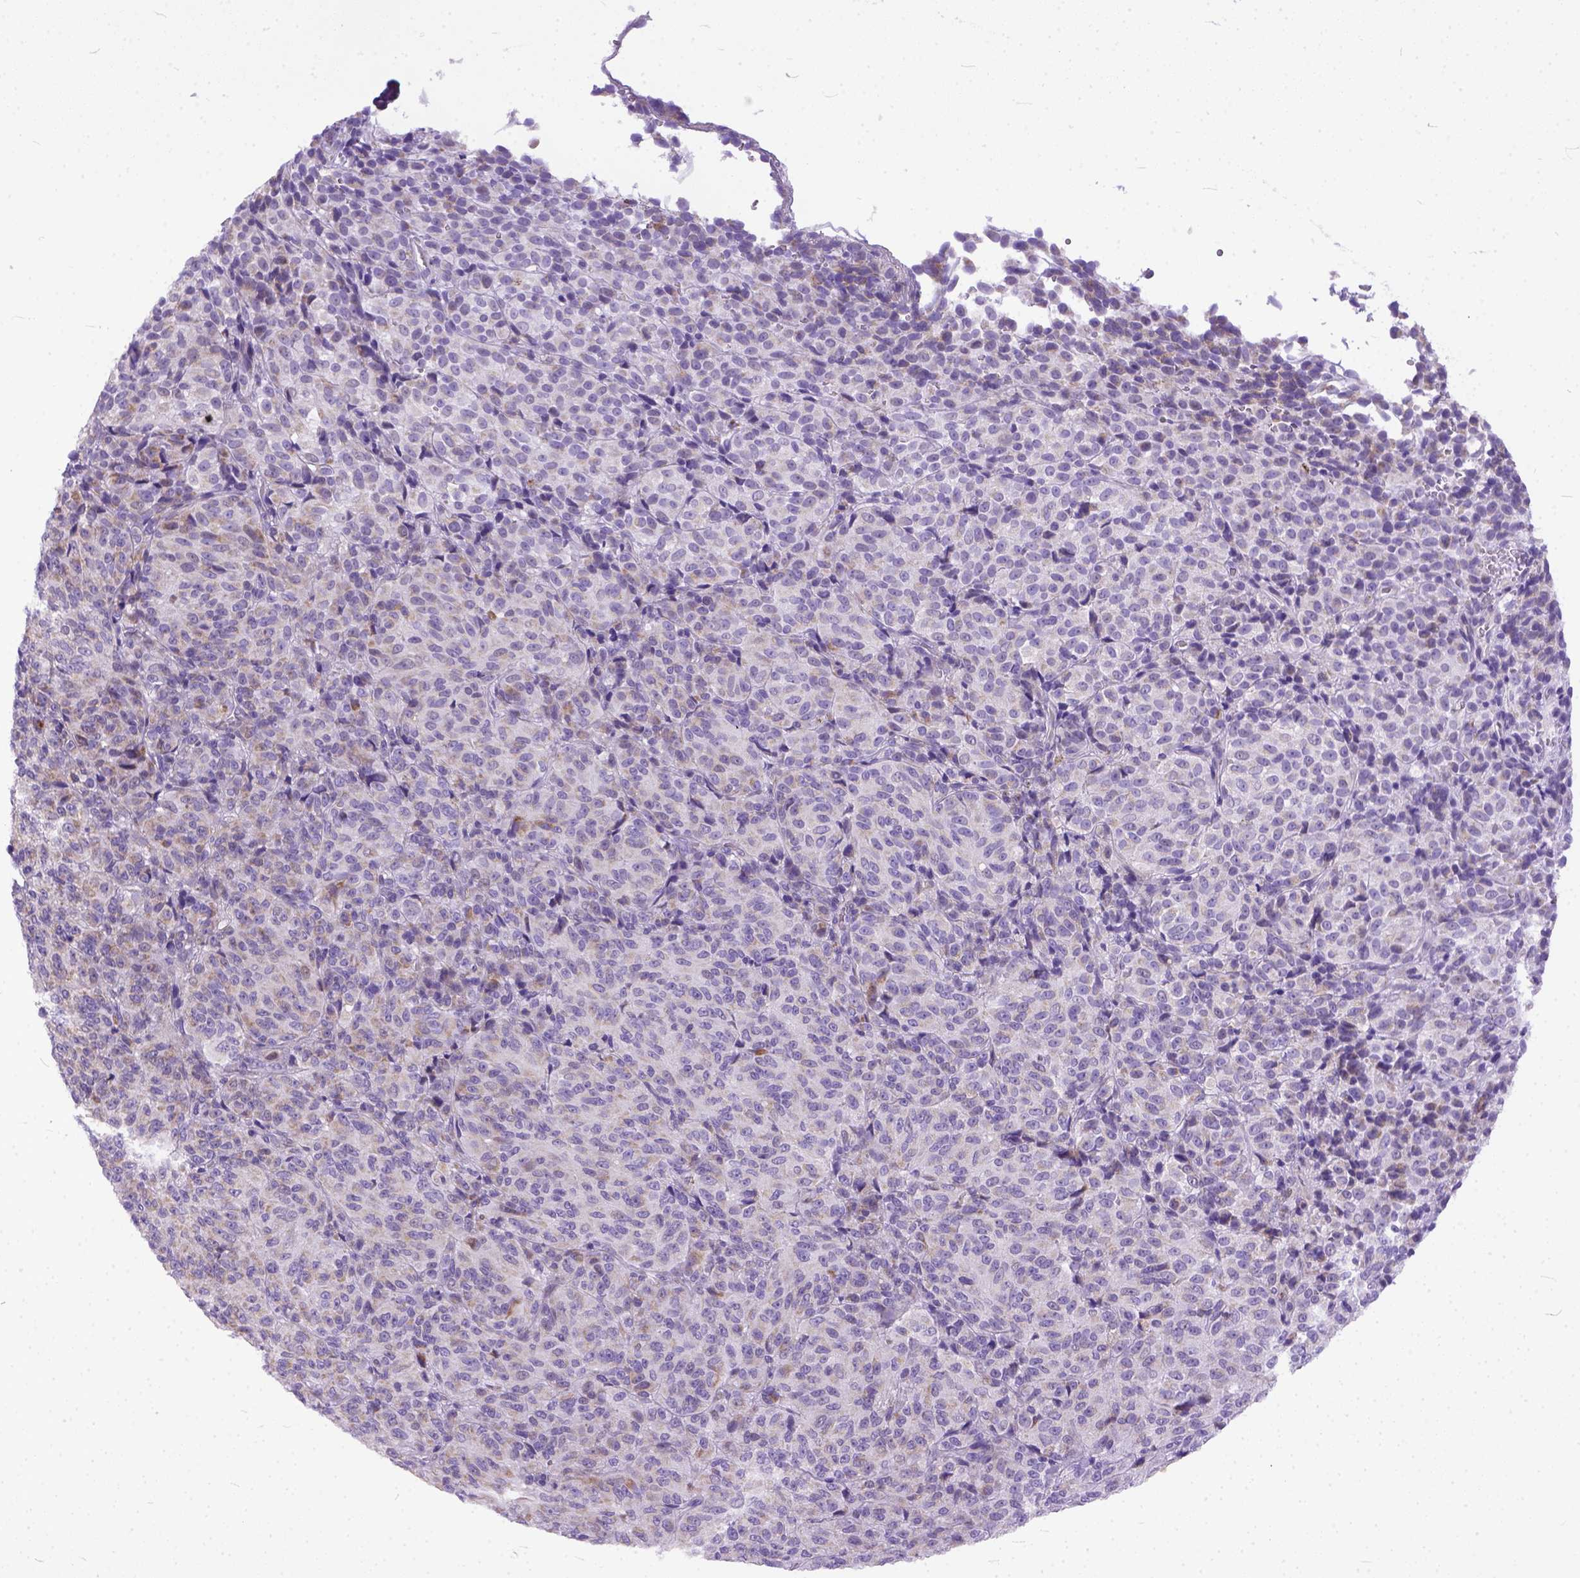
{"staining": {"intensity": "negative", "quantity": "none", "location": "none"}, "tissue": "melanoma", "cell_type": "Tumor cells", "image_type": "cancer", "snomed": [{"axis": "morphology", "description": "Malignant melanoma, Metastatic site"}, {"axis": "topography", "description": "Brain"}], "caption": "Histopathology image shows no significant protein expression in tumor cells of malignant melanoma (metastatic site).", "gene": "PLK5", "patient": {"sex": "female", "age": 56}}